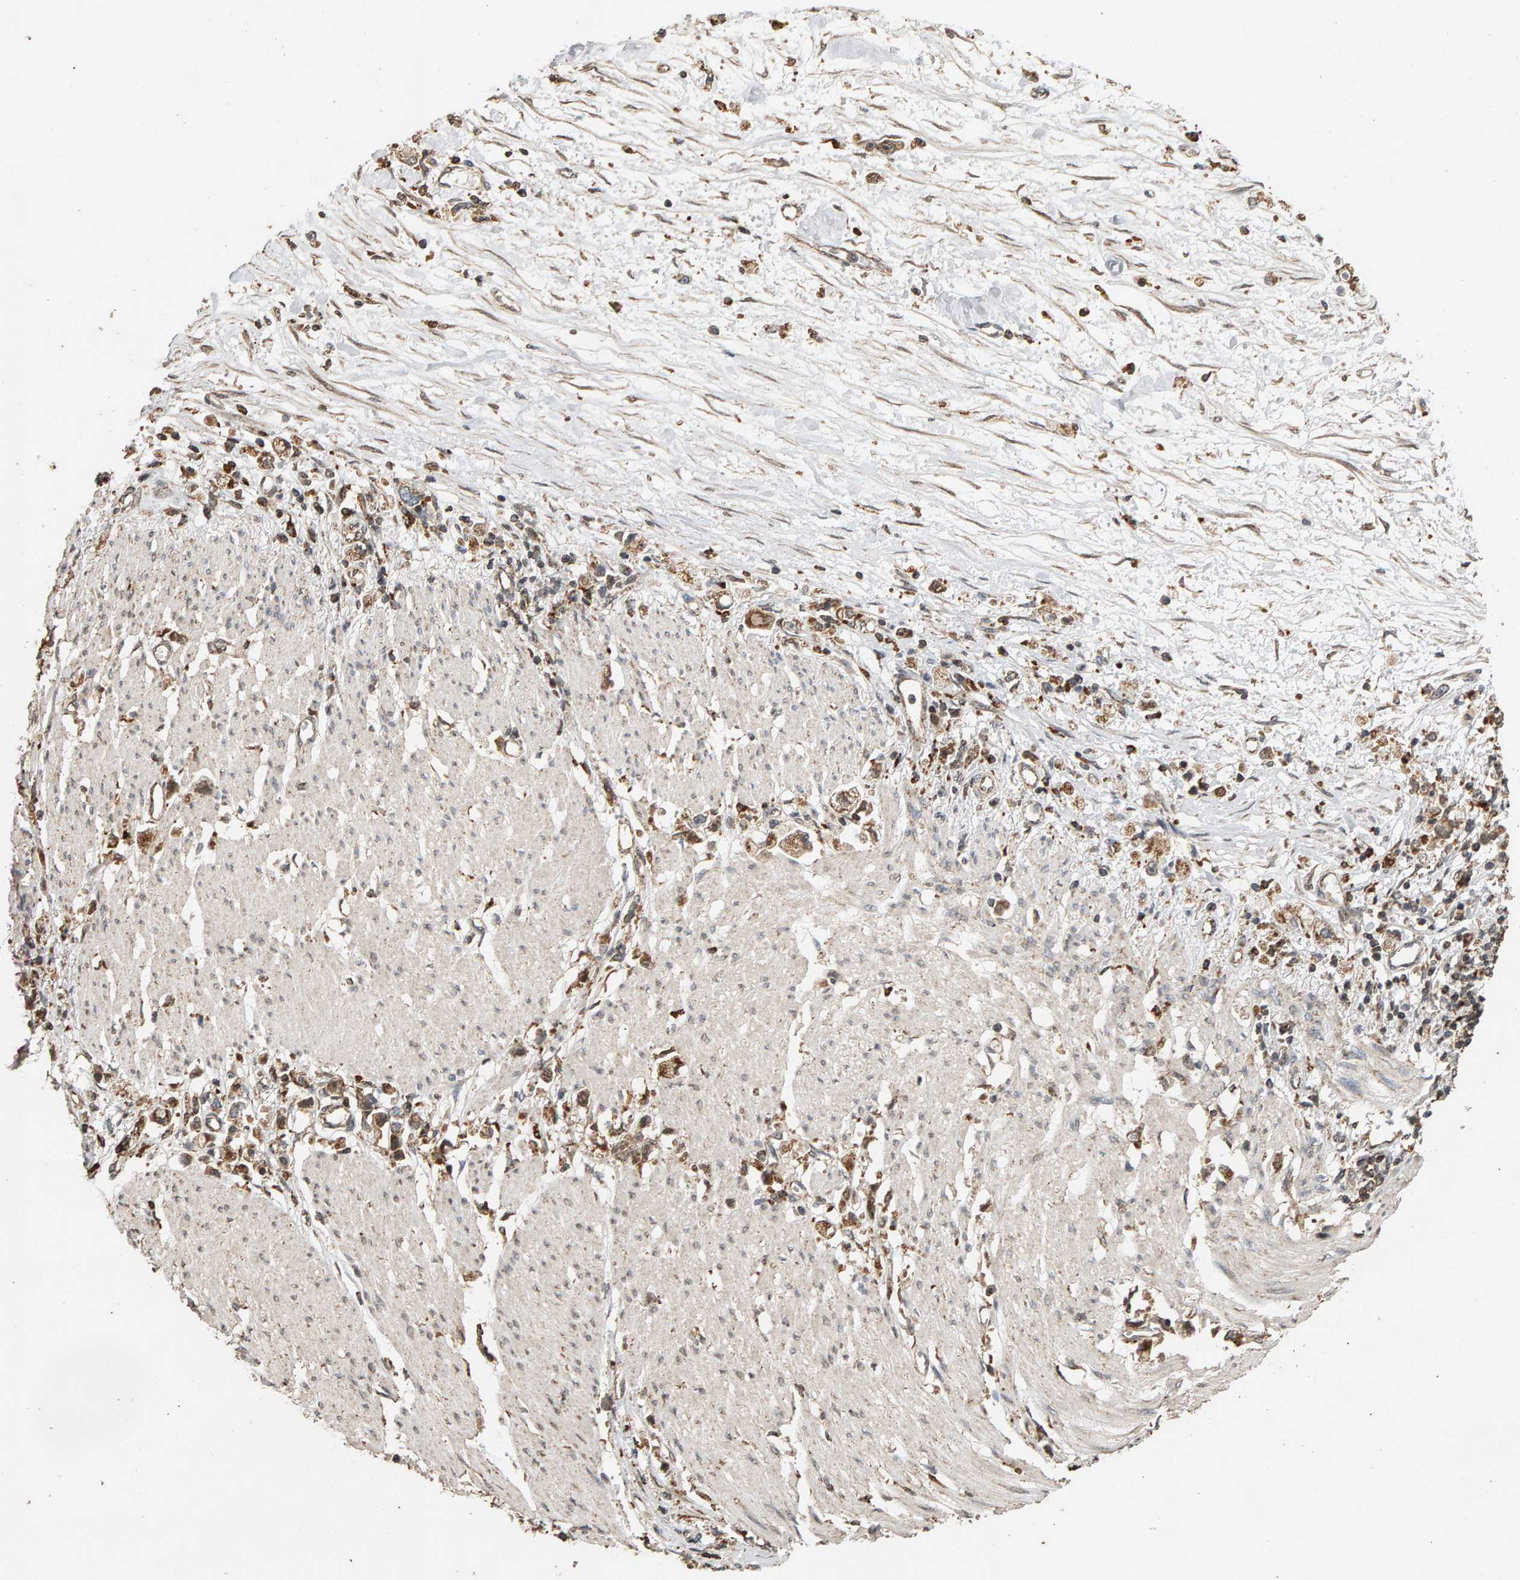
{"staining": {"intensity": "moderate", "quantity": ">75%", "location": "cytoplasmic/membranous"}, "tissue": "stomach cancer", "cell_type": "Tumor cells", "image_type": "cancer", "snomed": [{"axis": "morphology", "description": "Adenocarcinoma, NOS"}, {"axis": "topography", "description": "Stomach"}], "caption": "The photomicrograph reveals immunohistochemical staining of stomach cancer (adenocarcinoma). There is moderate cytoplasmic/membranous expression is identified in about >75% of tumor cells.", "gene": "GSTK1", "patient": {"sex": "female", "age": 59}}